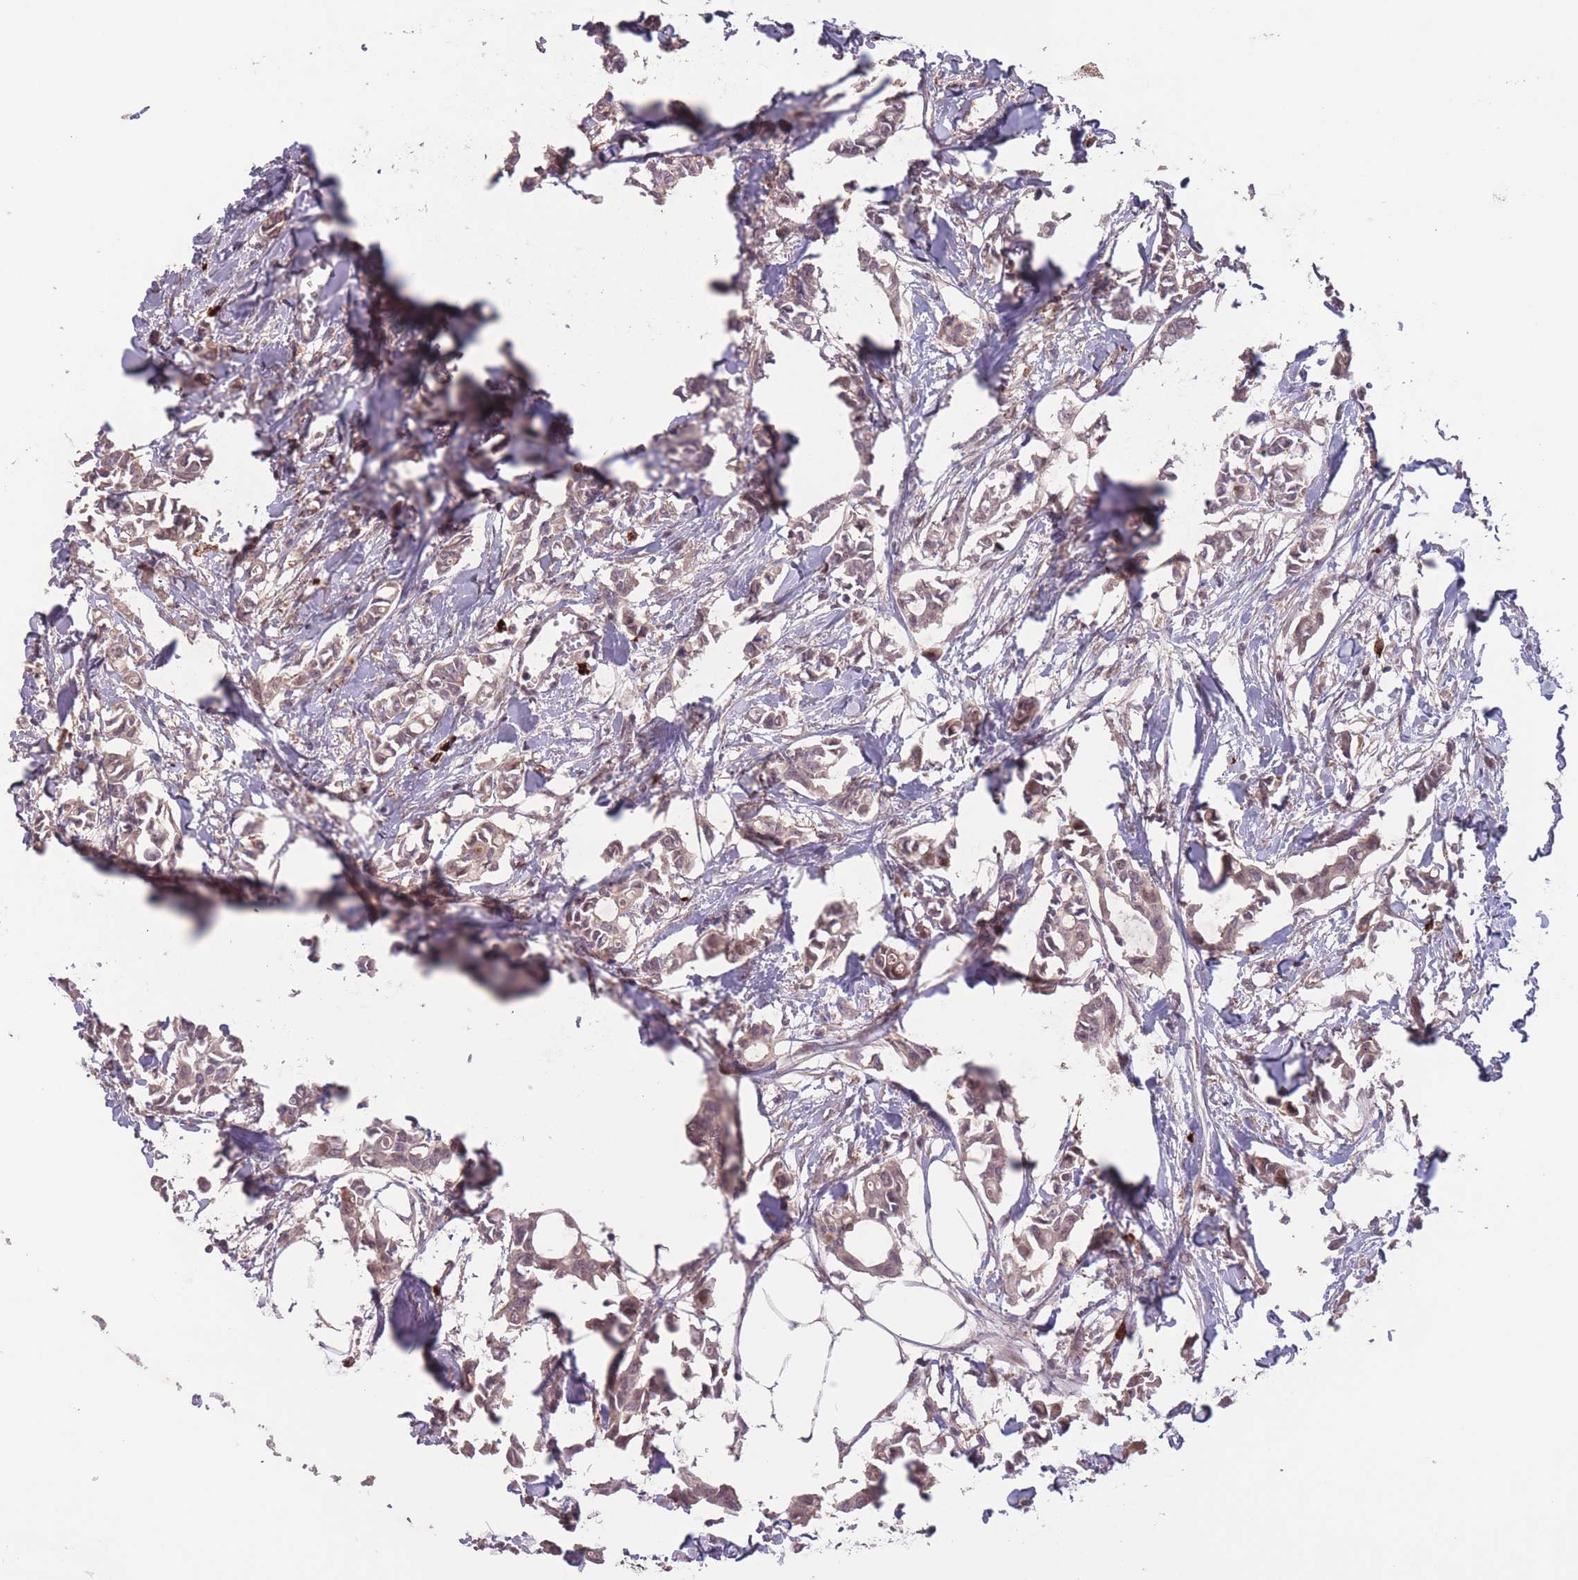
{"staining": {"intensity": "weak", "quantity": ">75%", "location": "cytoplasmic/membranous,nuclear"}, "tissue": "breast cancer", "cell_type": "Tumor cells", "image_type": "cancer", "snomed": [{"axis": "morphology", "description": "Duct carcinoma"}, {"axis": "topography", "description": "Breast"}], "caption": "This is a histology image of immunohistochemistry (IHC) staining of breast intraductal carcinoma, which shows weak positivity in the cytoplasmic/membranous and nuclear of tumor cells.", "gene": "SECTM1", "patient": {"sex": "female", "age": 41}}